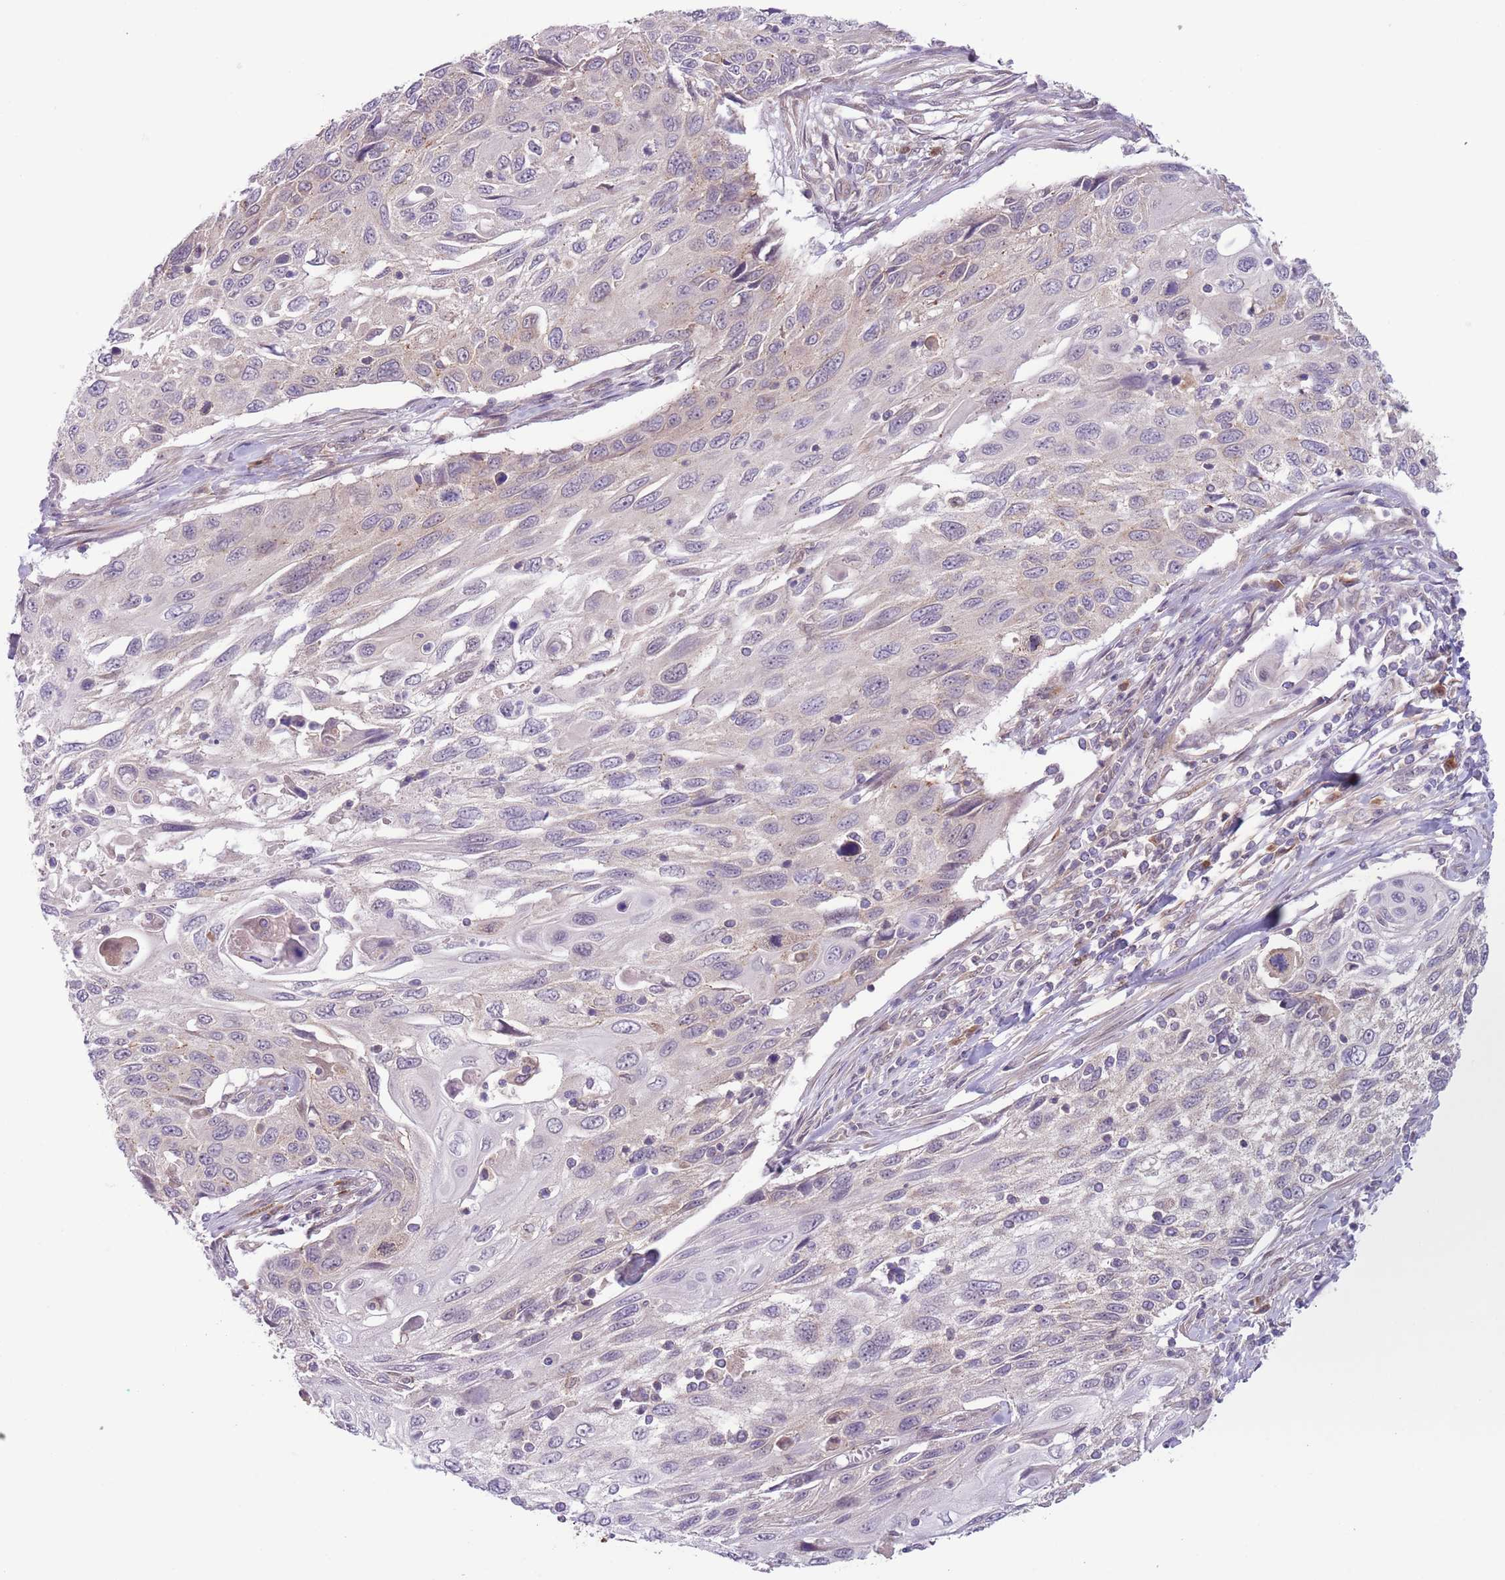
{"staining": {"intensity": "negative", "quantity": "none", "location": "none"}, "tissue": "cervical cancer", "cell_type": "Tumor cells", "image_type": "cancer", "snomed": [{"axis": "morphology", "description": "Squamous cell carcinoma, NOS"}, {"axis": "topography", "description": "Cervix"}], "caption": "High power microscopy histopathology image of an immunohistochemistry (IHC) histopathology image of cervical cancer (squamous cell carcinoma), revealing no significant staining in tumor cells.", "gene": "COPE", "patient": {"sex": "female", "age": 70}}